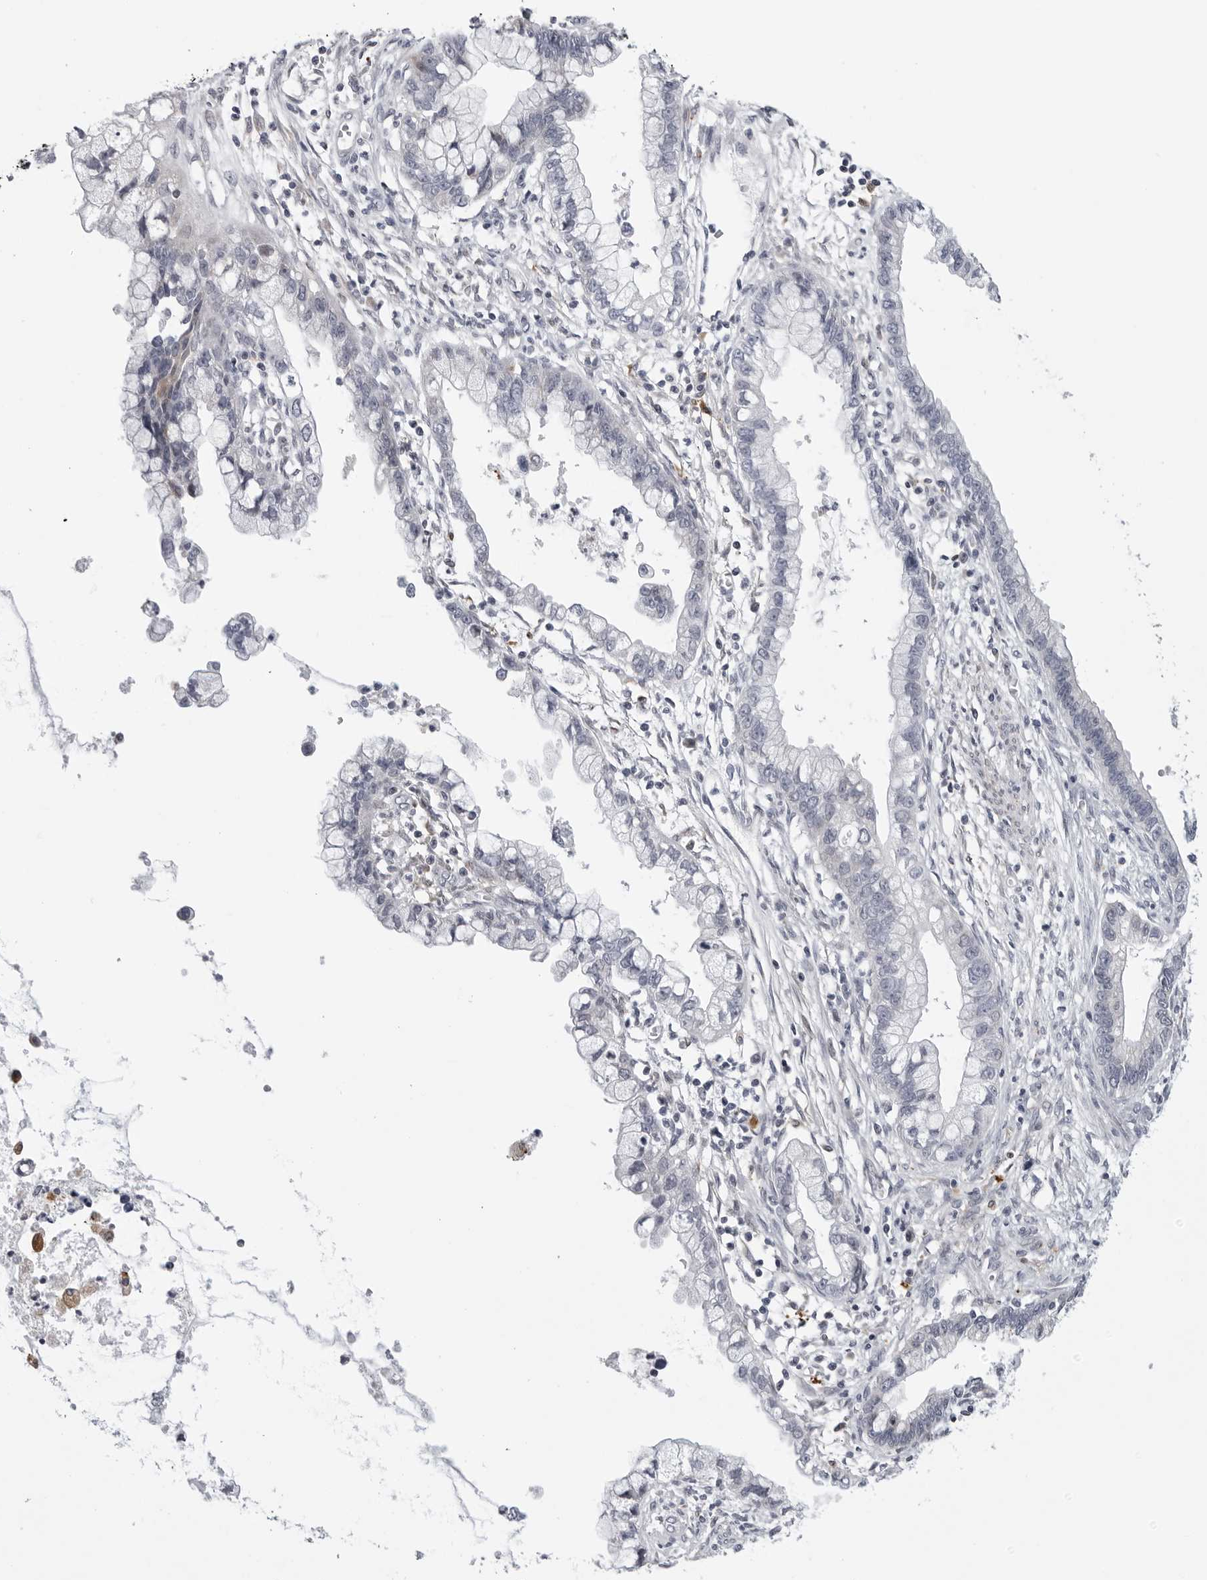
{"staining": {"intensity": "negative", "quantity": "none", "location": "none"}, "tissue": "cervical cancer", "cell_type": "Tumor cells", "image_type": "cancer", "snomed": [{"axis": "morphology", "description": "Adenocarcinoma, NOS"}, {"axis": "topography", "description": "Cervix"}], "caption": "Tumor cells are negative for brown protein staining in cervical cancer.", "gene": "CDK20", "patient": {"sex": "female", "age": 44}}